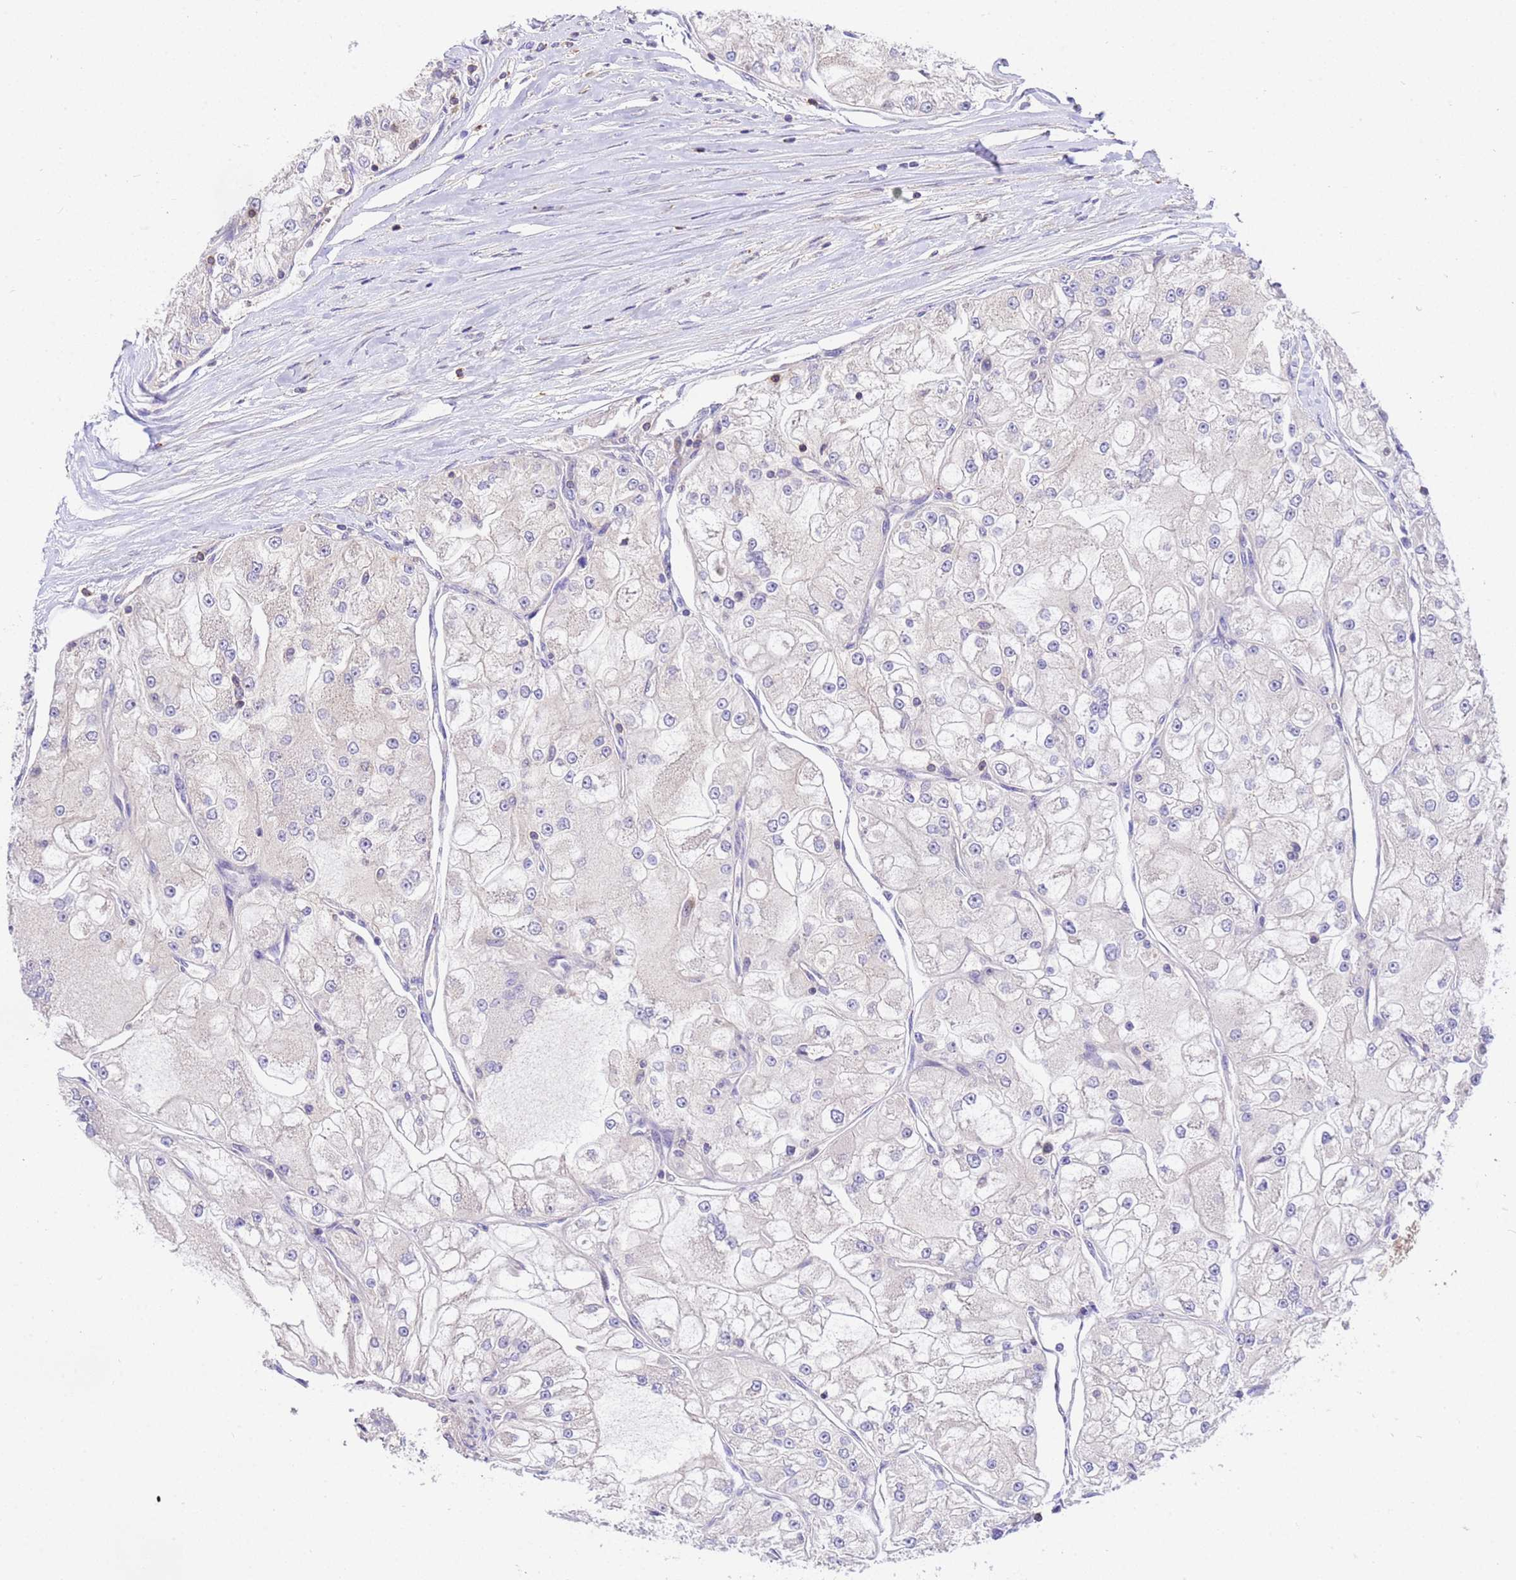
{"staining": {"intensity": "negative", "quantity": "none", "location": "none"}, "tissue": "renal cancer", "cell_type": "Tumor cells", "image_type": "cancer", "snomed": [{"axis": "morphology", "description": "Adenocarcinoma, NOS"}, {"axis": "topography", "description": "Kidney"}], "caption": "Tumor cells are negative for brown protein staining in renal cancer (adenocarcinoma).", "gene": "WDR64", "patient": {"sex": "female", "age": 72}}